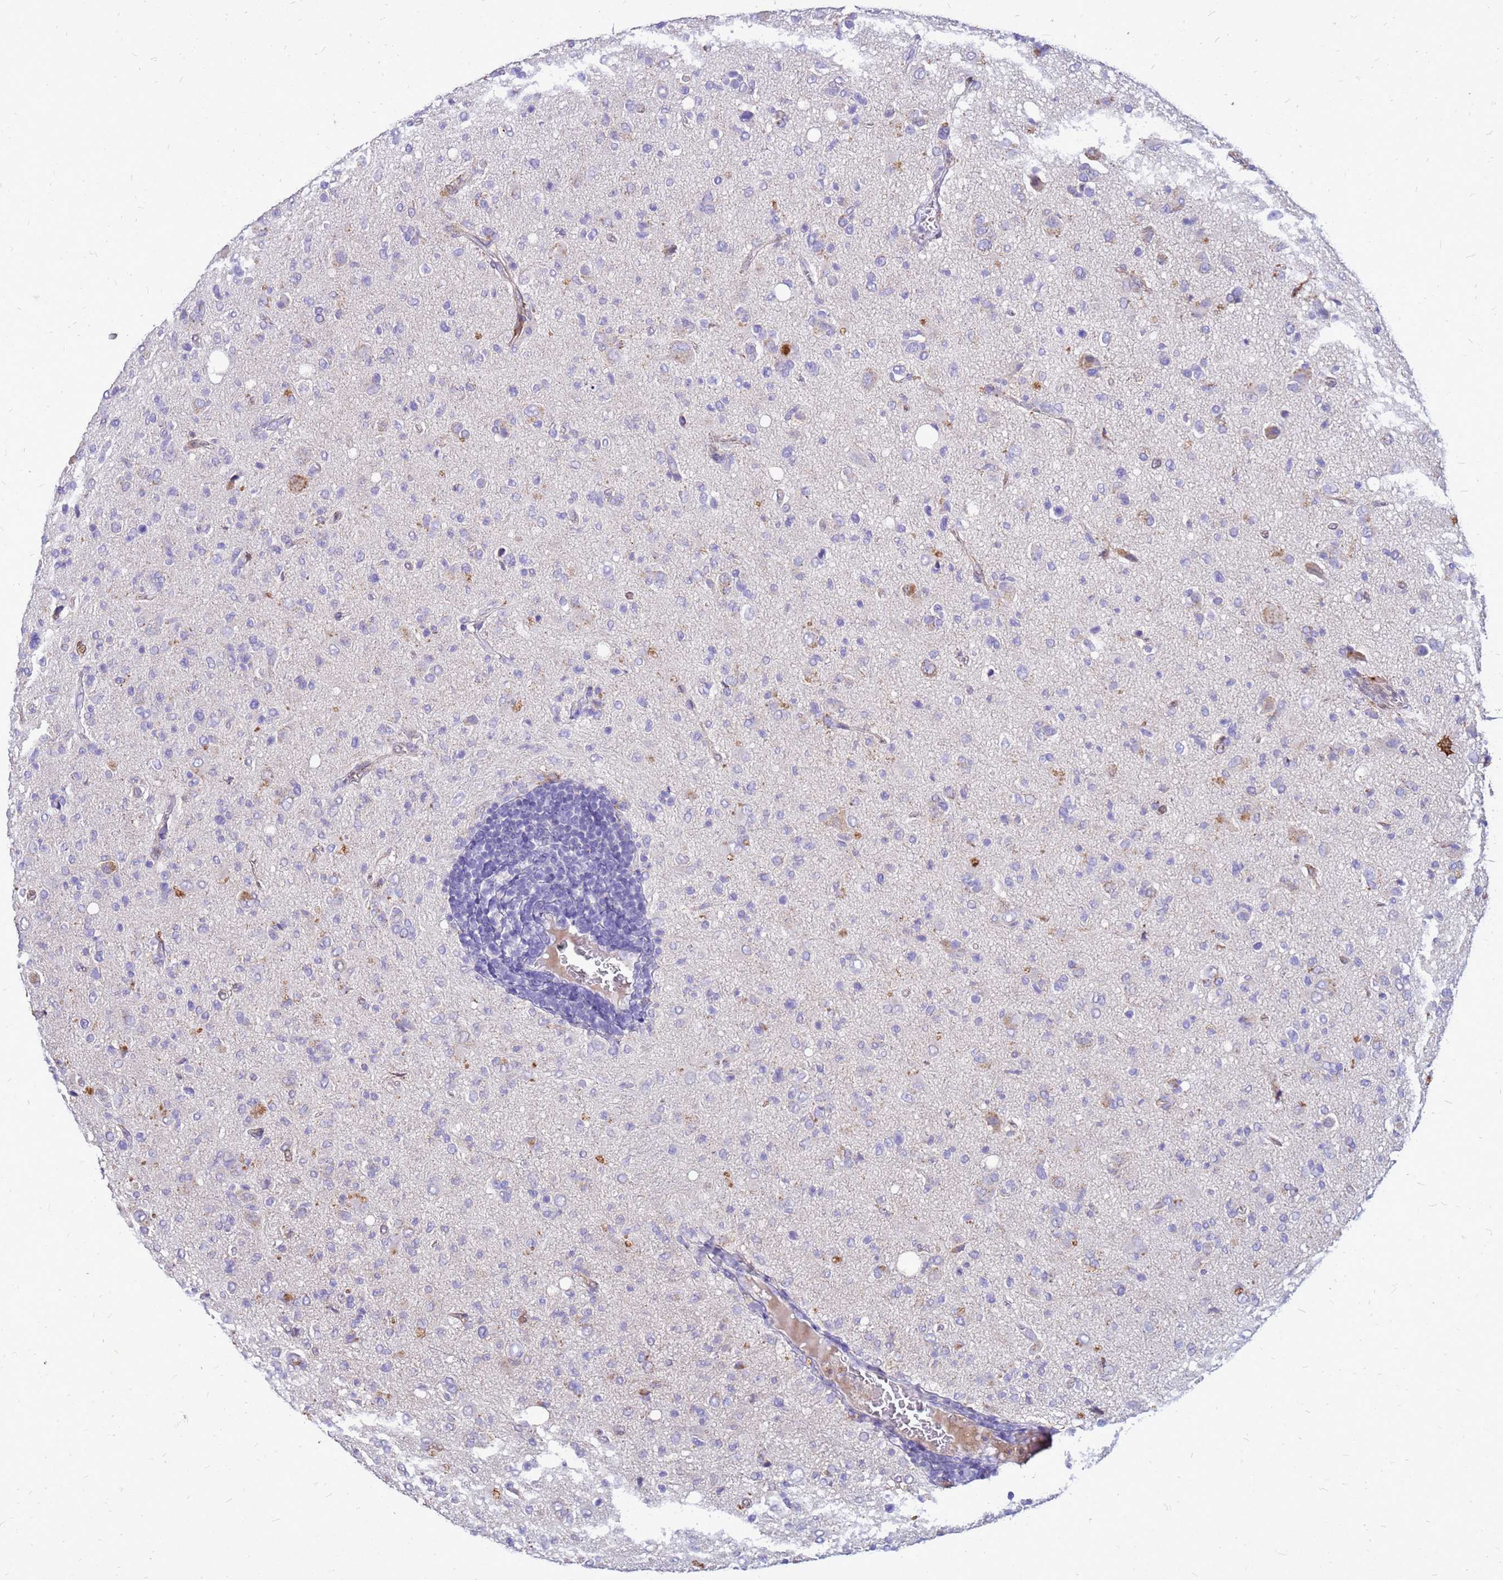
{"staining": {"intensity": "negative", "quantity": "none", "location": "none"}, "tissue": "glioma", "cell_type": "Tumor cells", "image_type": "cancer", "snomed": [{"axis": "morphology", "description": "Glioma, malignant, High grade"}, {"axis": "topography", "description": "Brain"}], "caption": "Immunohistochemistry photomicrograph of glioma stained for a protein (brown), which exhibits no expression in tumor cells.", "gene": "AKR1C1", "patient": {"sex": "female", "age": 57}}